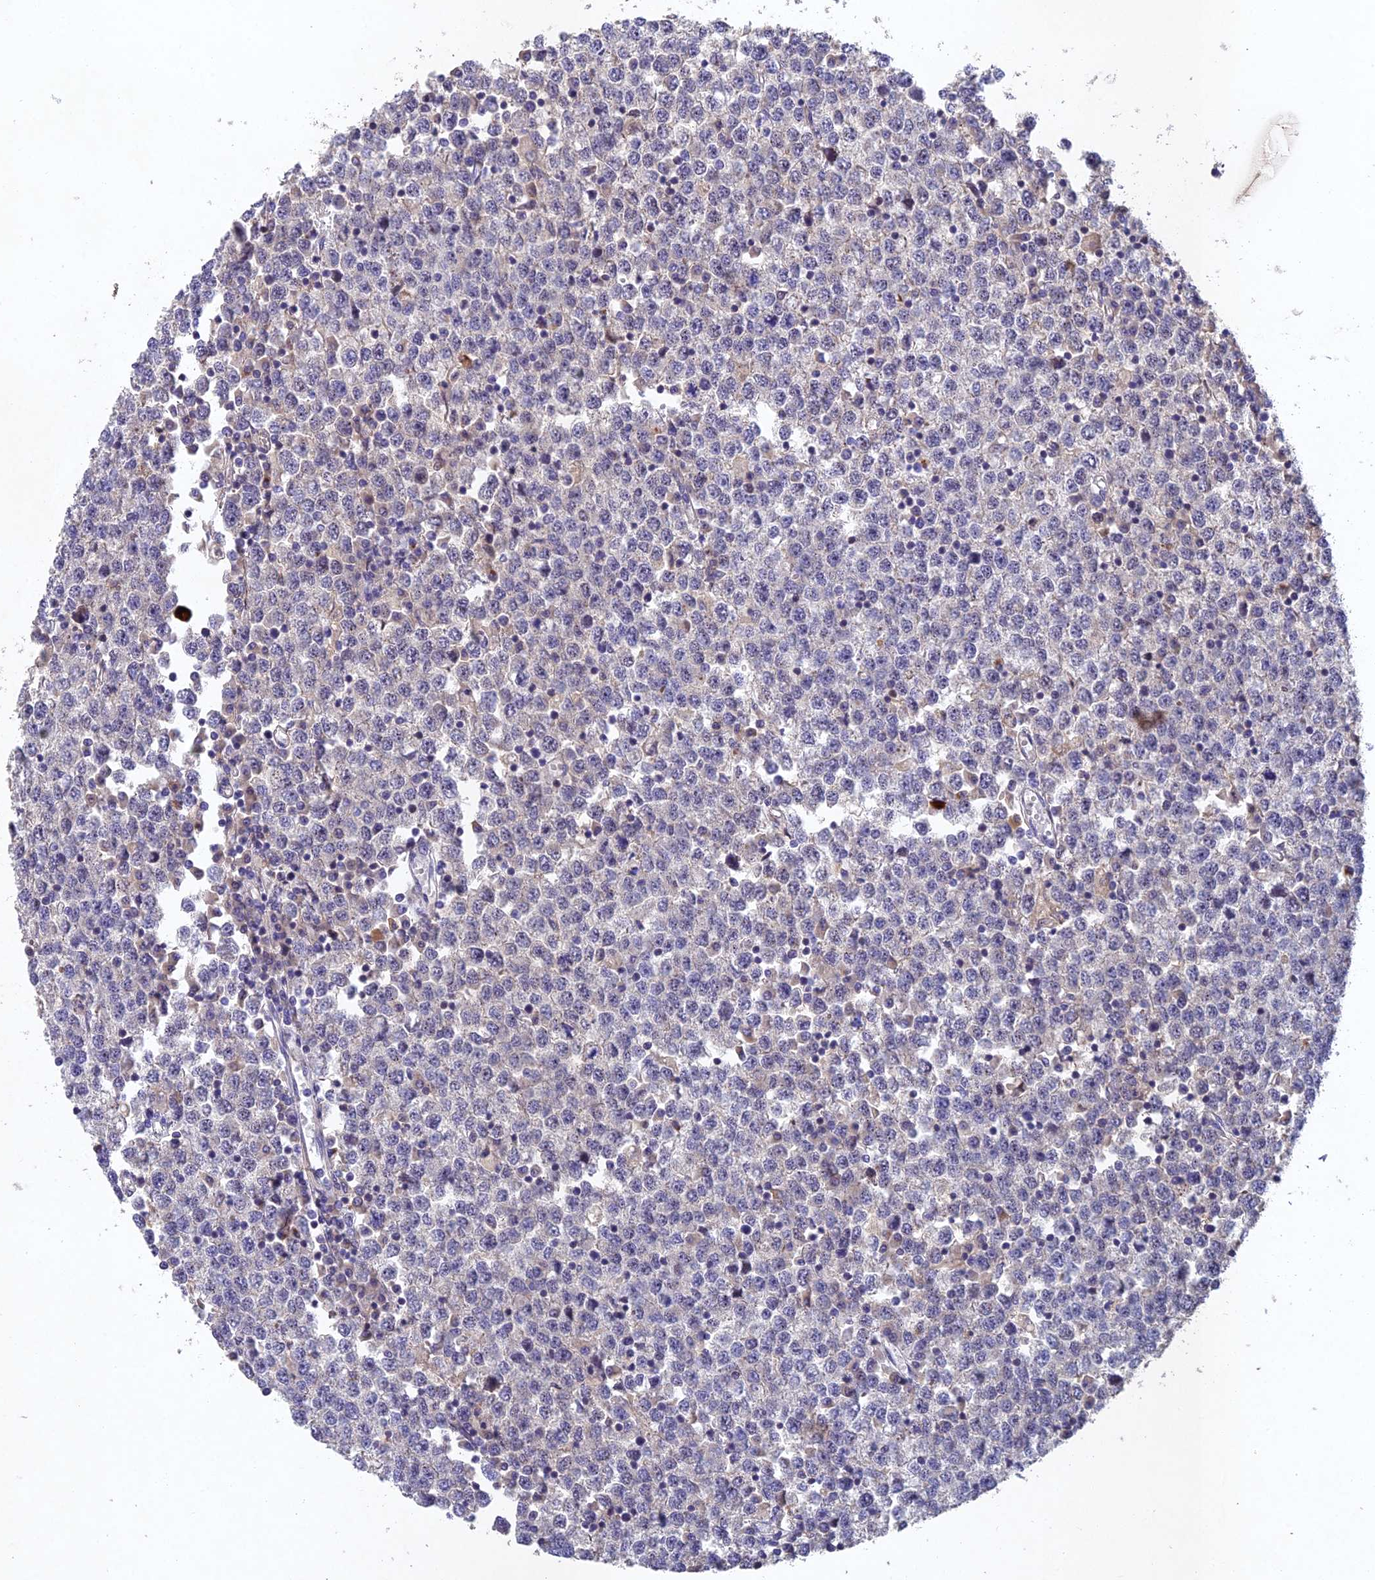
{"staining": {"intensity": "negative", "quantity": "none", "location": "none"}, "tissue": "testis cancer", "cell_type": "Tumor cells", "image_type": "cancer", "snomed": [{"axis": "morphology", "description": "Seminoma, NOS"}, {"axis": "topography", "description": "Testis"}], "caption": "Histopathology image shows no protein positivity in tumor cells of testis seminoma tissue.", "gene": "NSMCE1", "patient": {"sex": "male", "age": 65}}